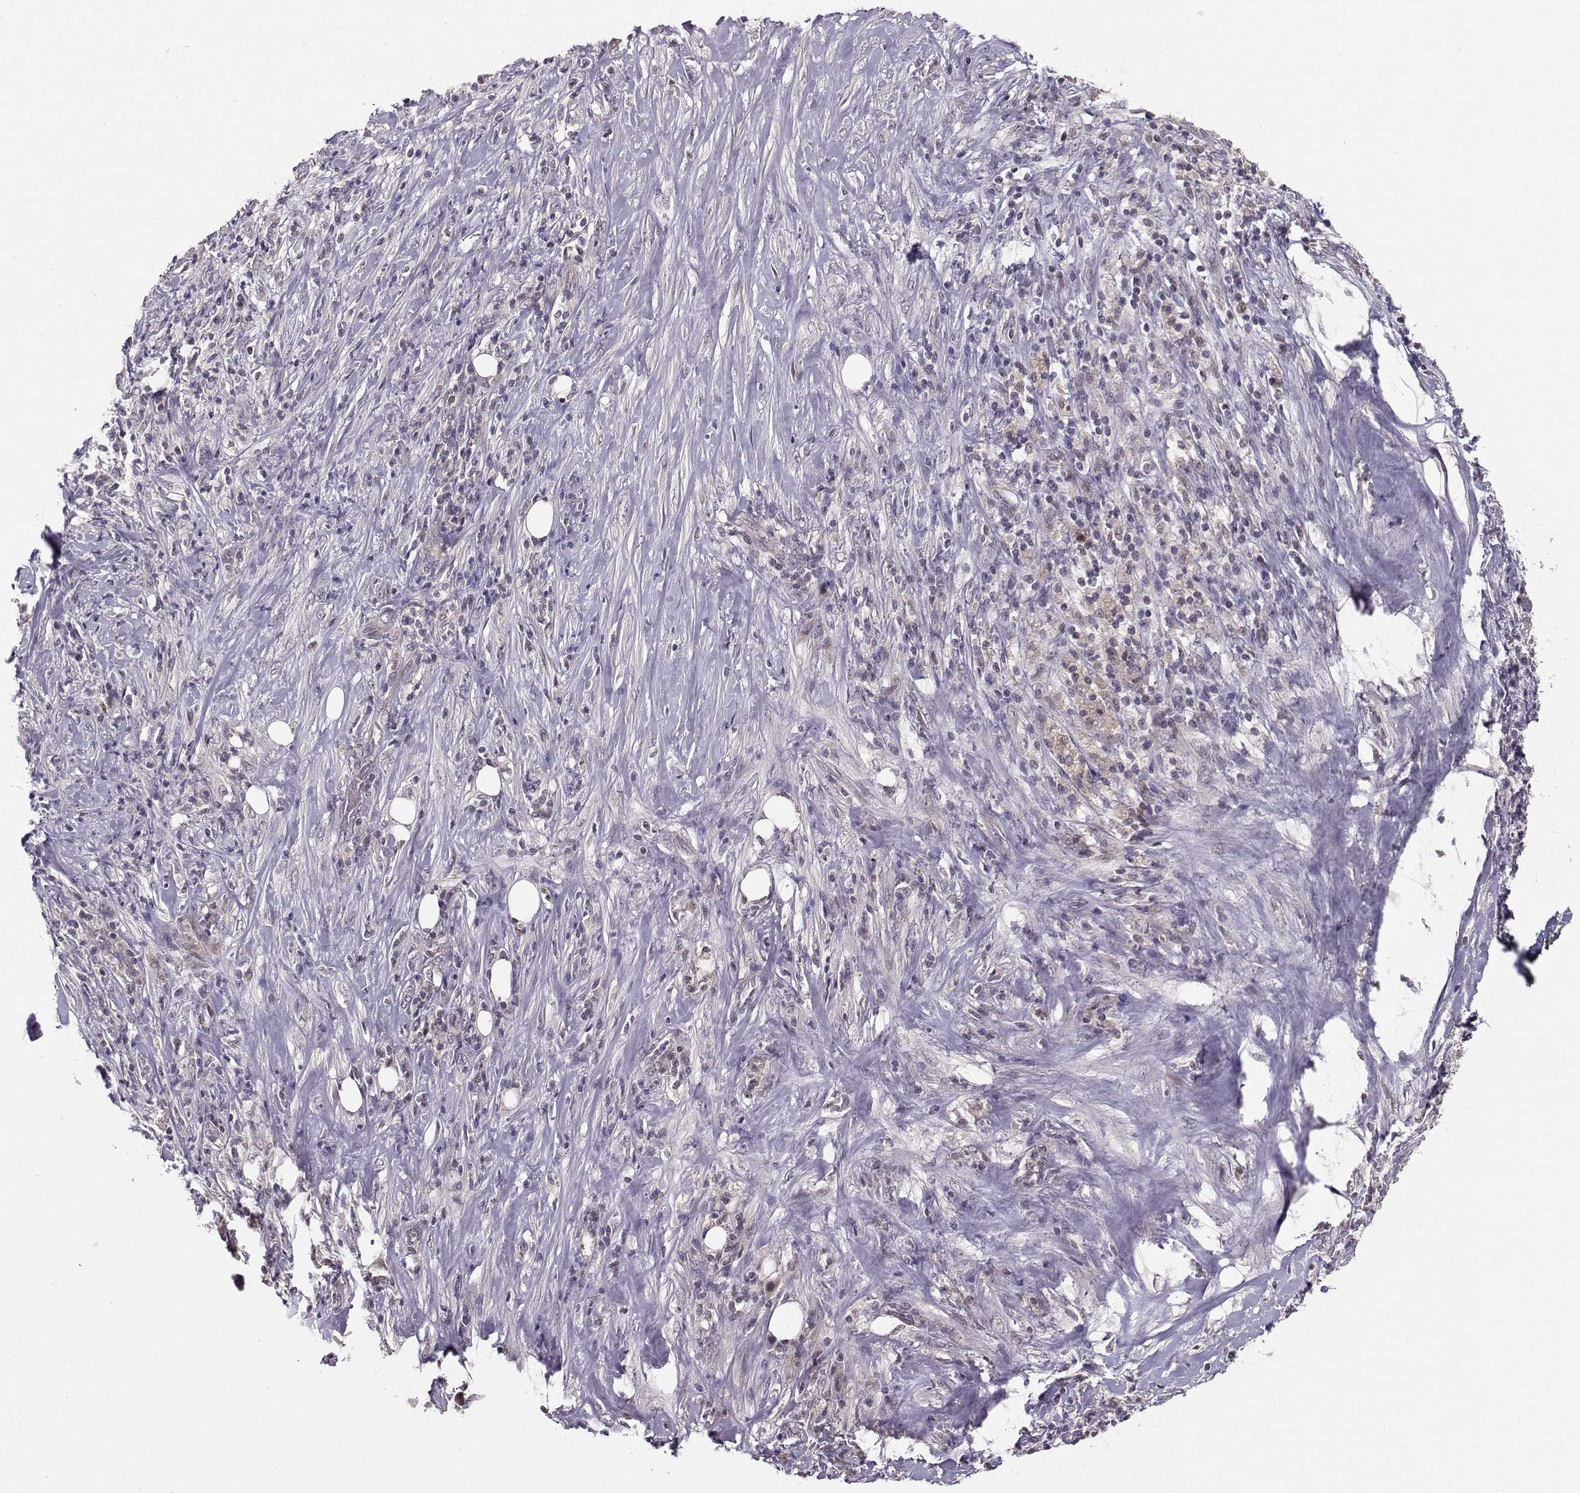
{"staining": {"intensity": "negative", "quantity": "none", "location": "none"}, "tissue": "pancreatic cancer", "cell_type": "Tumor cells", "image_type": "cancer", "snomed": [{"axis": "morphology", "description": "Adenocarcinoma, NOS"}, {"axis": "topography", "description": "Pancreas"}], "caption": "Immunohistochemistry of pancreatic cancer shows no expression in tumor cells.", "gene": "PKP2", "patient": {"sex": "male", "age": 57}}